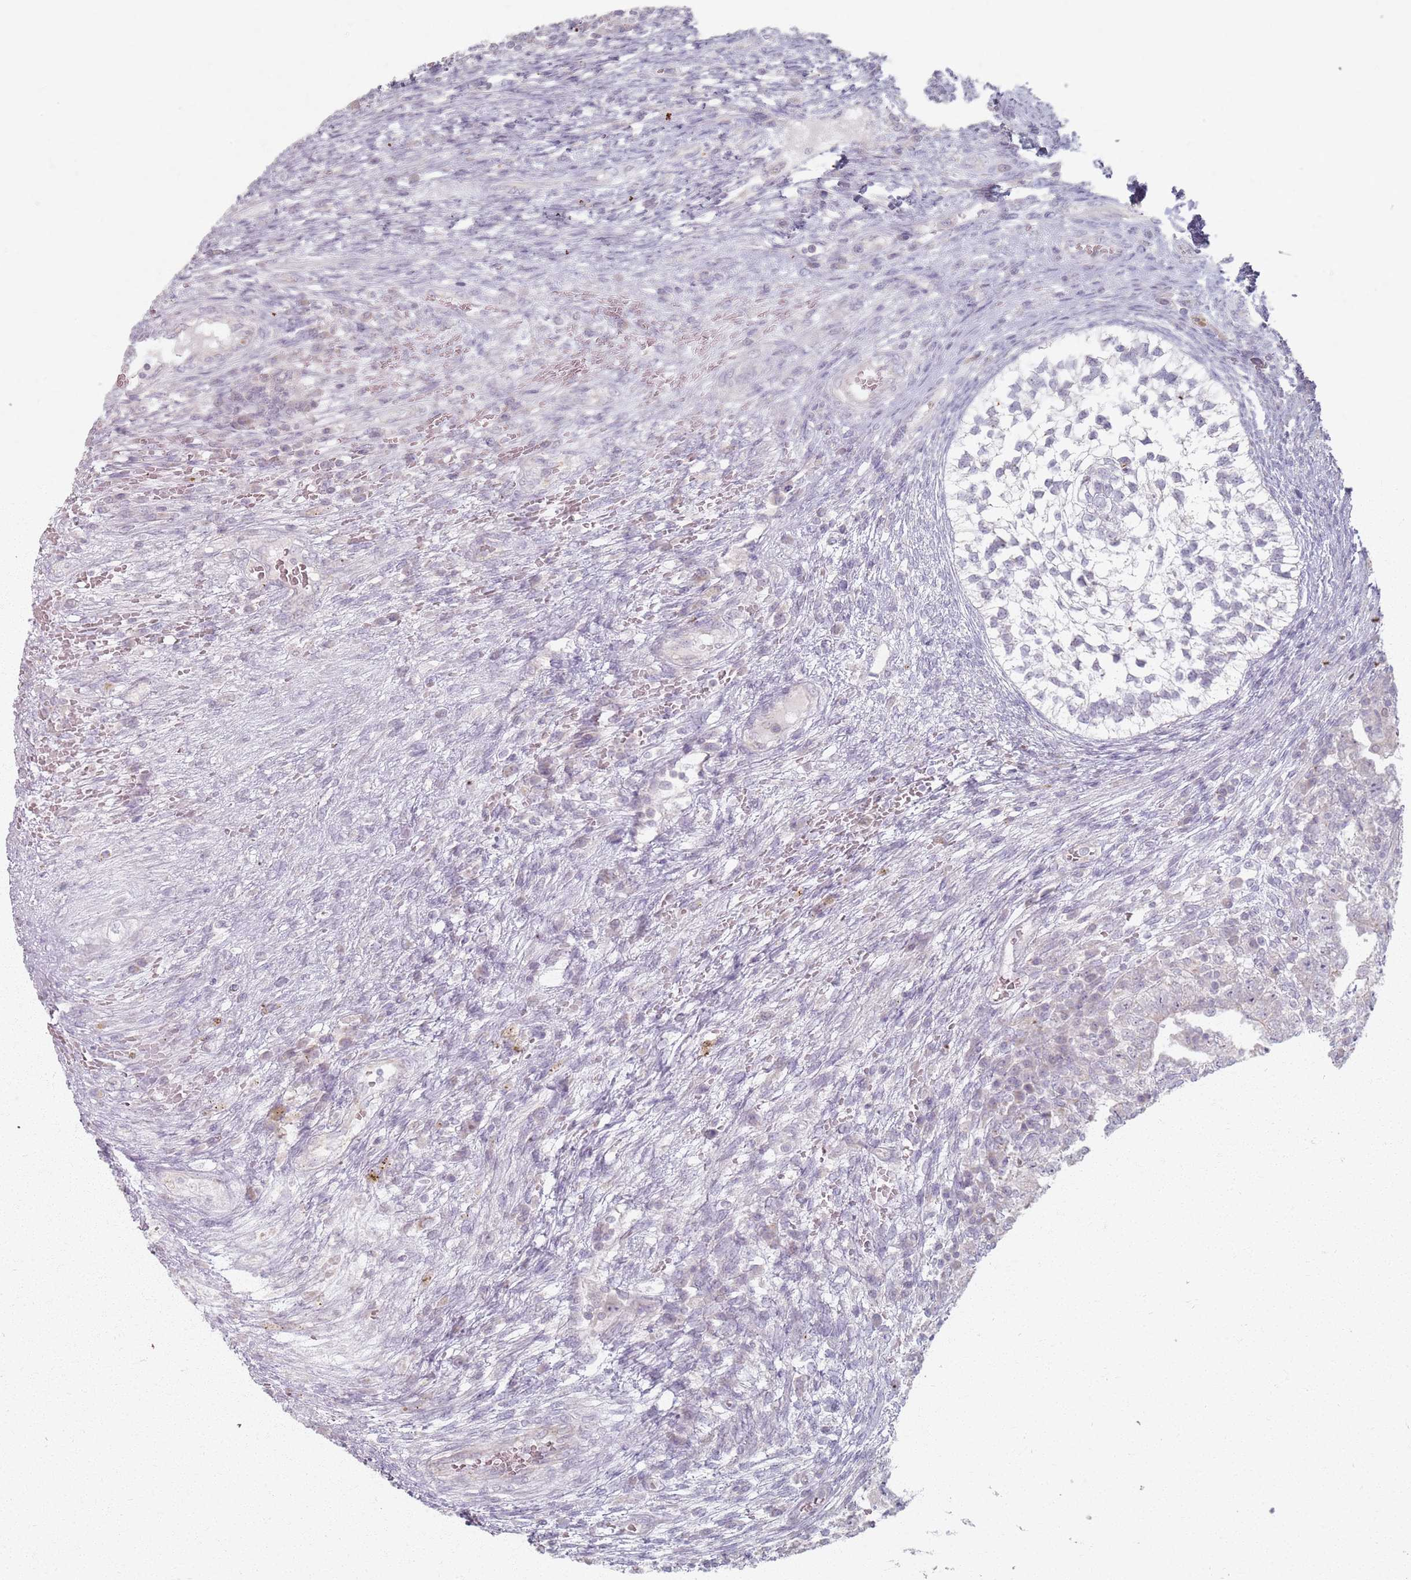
{"staining": {"intensity": "negative", "quantity": "none", "location": "none"}, "tissue": "testis cancer", "cell_type": "Tumor cells", "image_type": "cancer", "snomed": [{"axis": "morphology", "description": "Carcinoma, Embryonal, NOS"}, {"axis": "topography", "description": "Testis"}], "caption": "A histopathology image of human testis cancer is negative for staining in tumor cells.", "gene": "PKD2L2", "patient": {"sex": "male", "age": 26}}